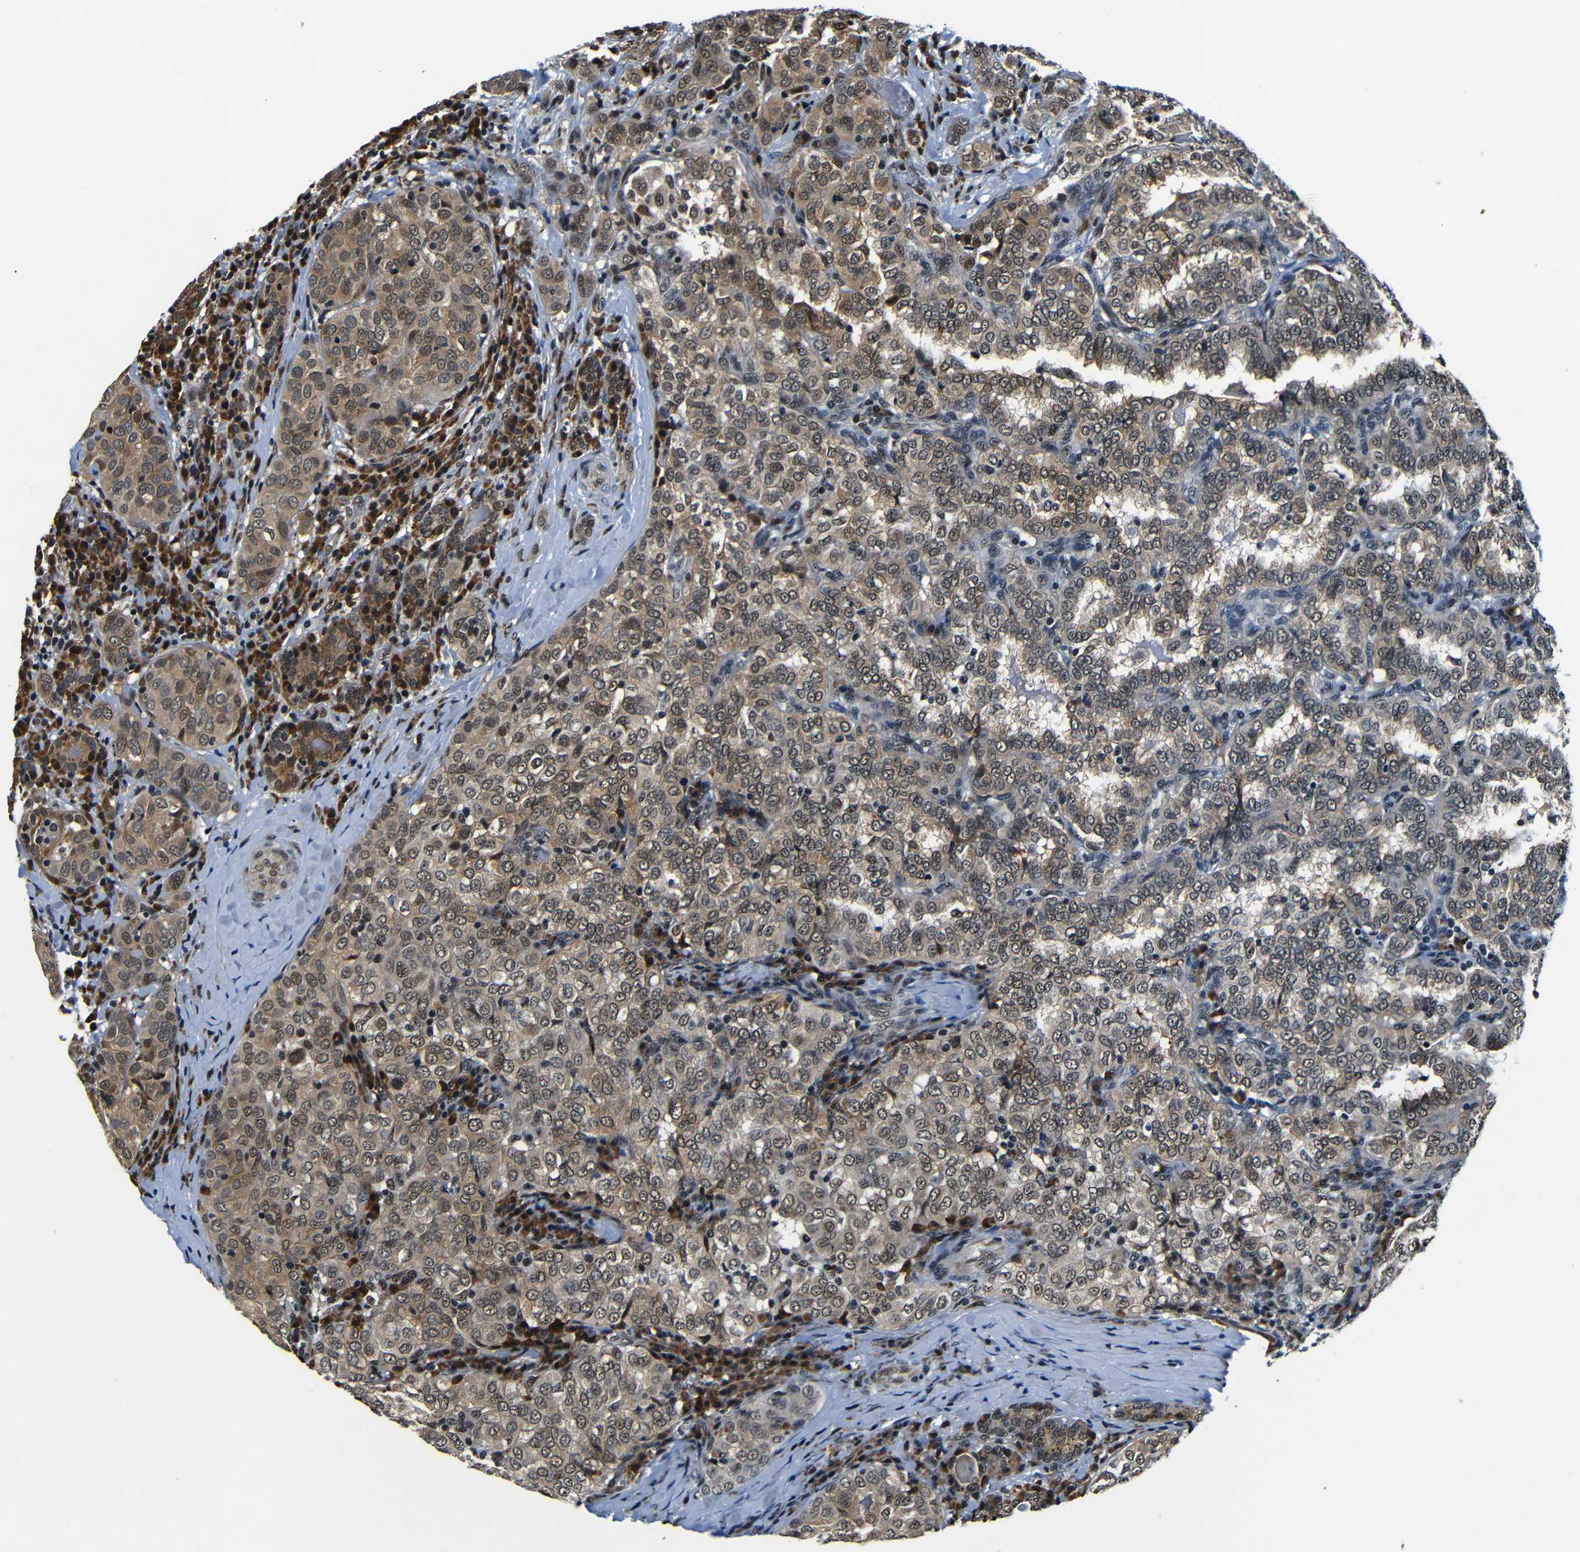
{"staining": {"intensity": "moderate", "quantity": ">75%", "location": "cytoplasmic/membranous,nuclear"}, "tissue": "thyroid cancer", "cell_type": "Tumor cells", "image_type": "cancer", "snomed": [{"axis": "morphology", "description": "Papillary adenocarcinoma, NOS"}, {"axis": "topography", "description": "Thyroid gland"}], "caption": "A photomicrograph of human thyroid cancer stained for a protein shows moderate cytoplasmic/membranous and nuclear brown staining in tumor cells.", "gene": "FOXD4", "patient": {"sex": "female", "age": 30}}